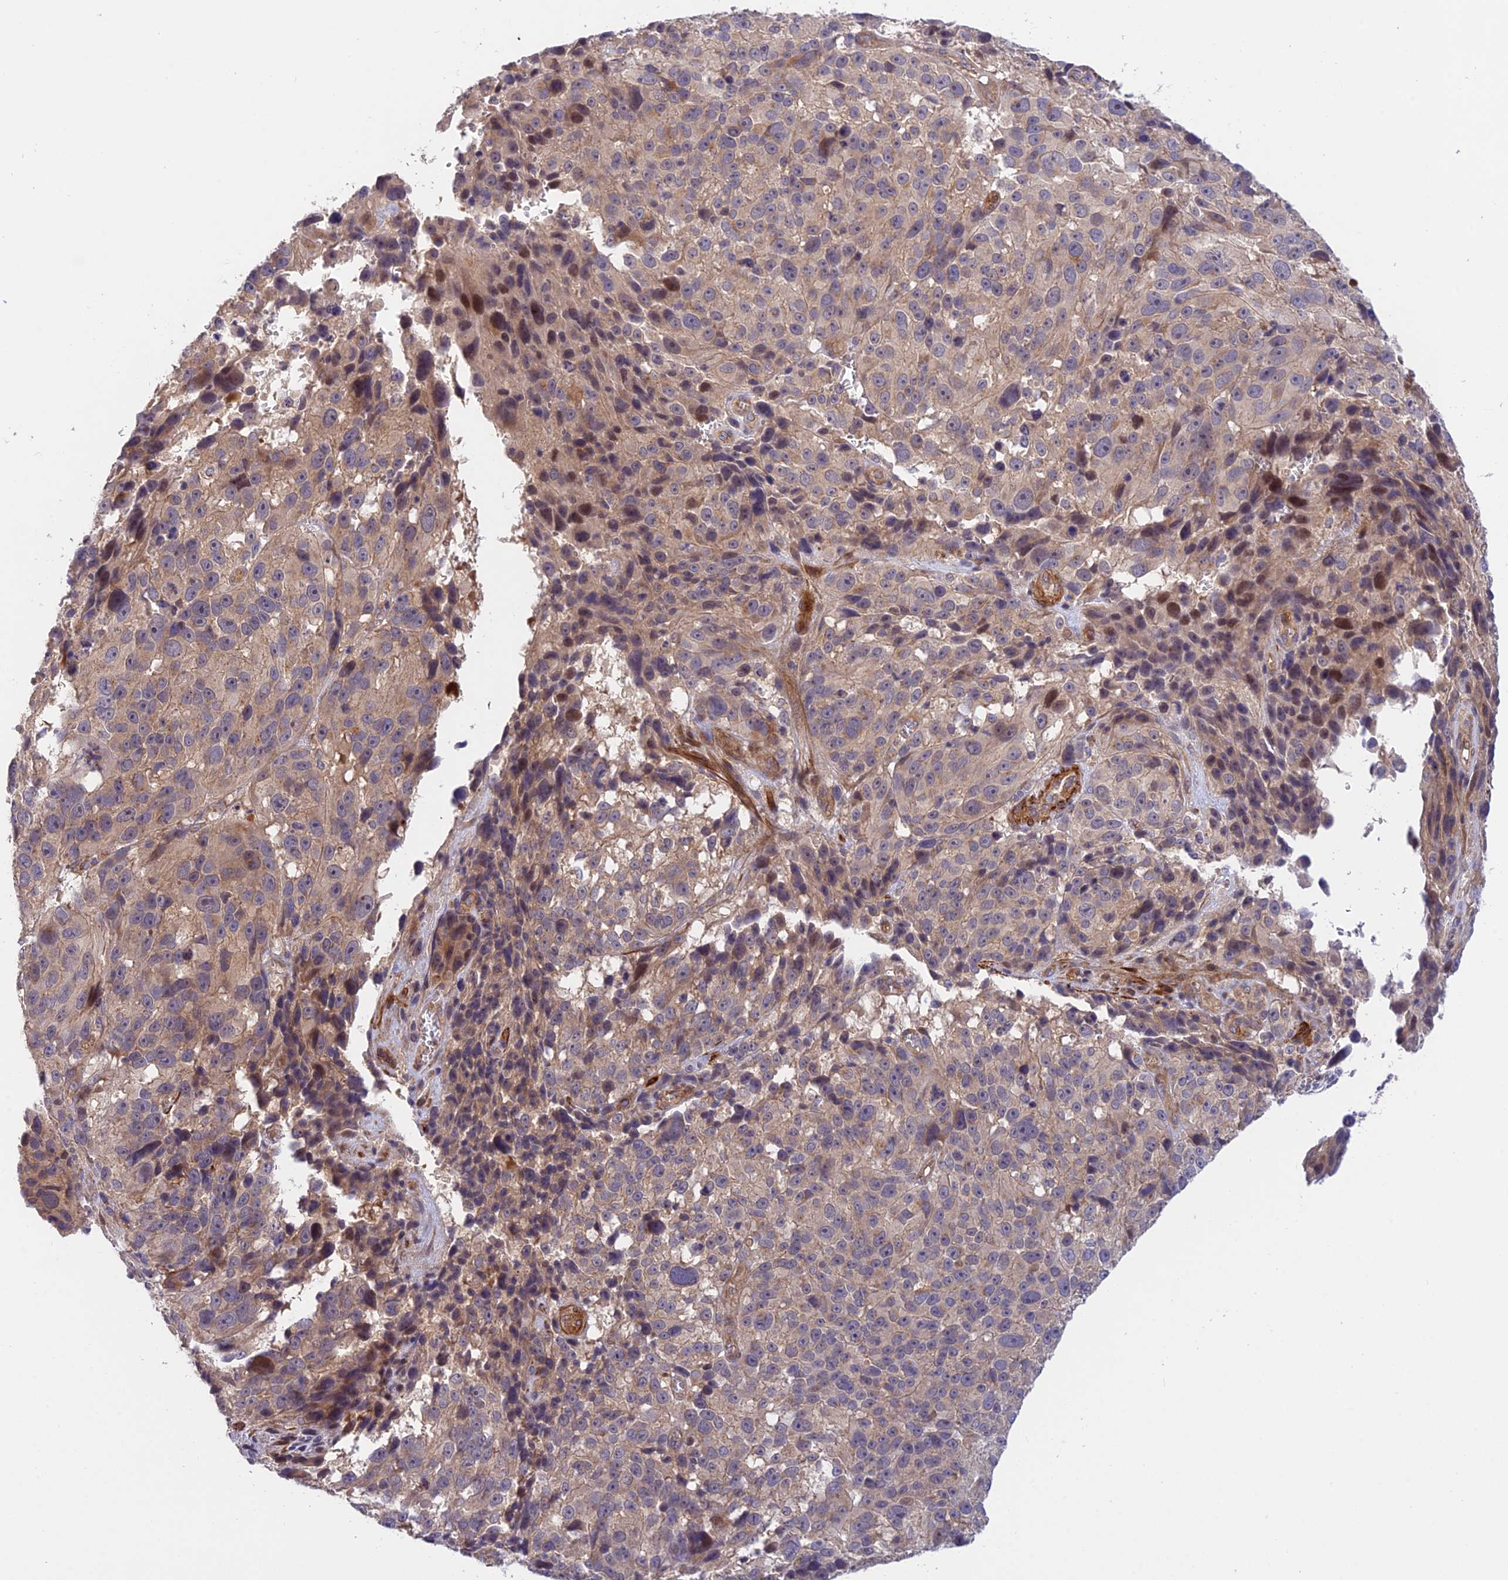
{"staining": {"intensity": "weak", "quantity": ">75%", "location": "cytoplasmic/membranous,nuclear"}, "tissue": "melanoma", "cell_type": "Tumor cells", "image_type": "cancer", "snomed": [{"axis": "morphology", "description": "Malignant melanoma, NOS"}, {"axis": "topography", "description": "Skin"}], "caption": "Protein staining of melanoma tissue reveals weak cytoplasmic/membranous and nuclear positivity in approximately >75% of tumor cells.", "gene": "ADAMTS15", "patient": {"sex": "male", "age": 84}}